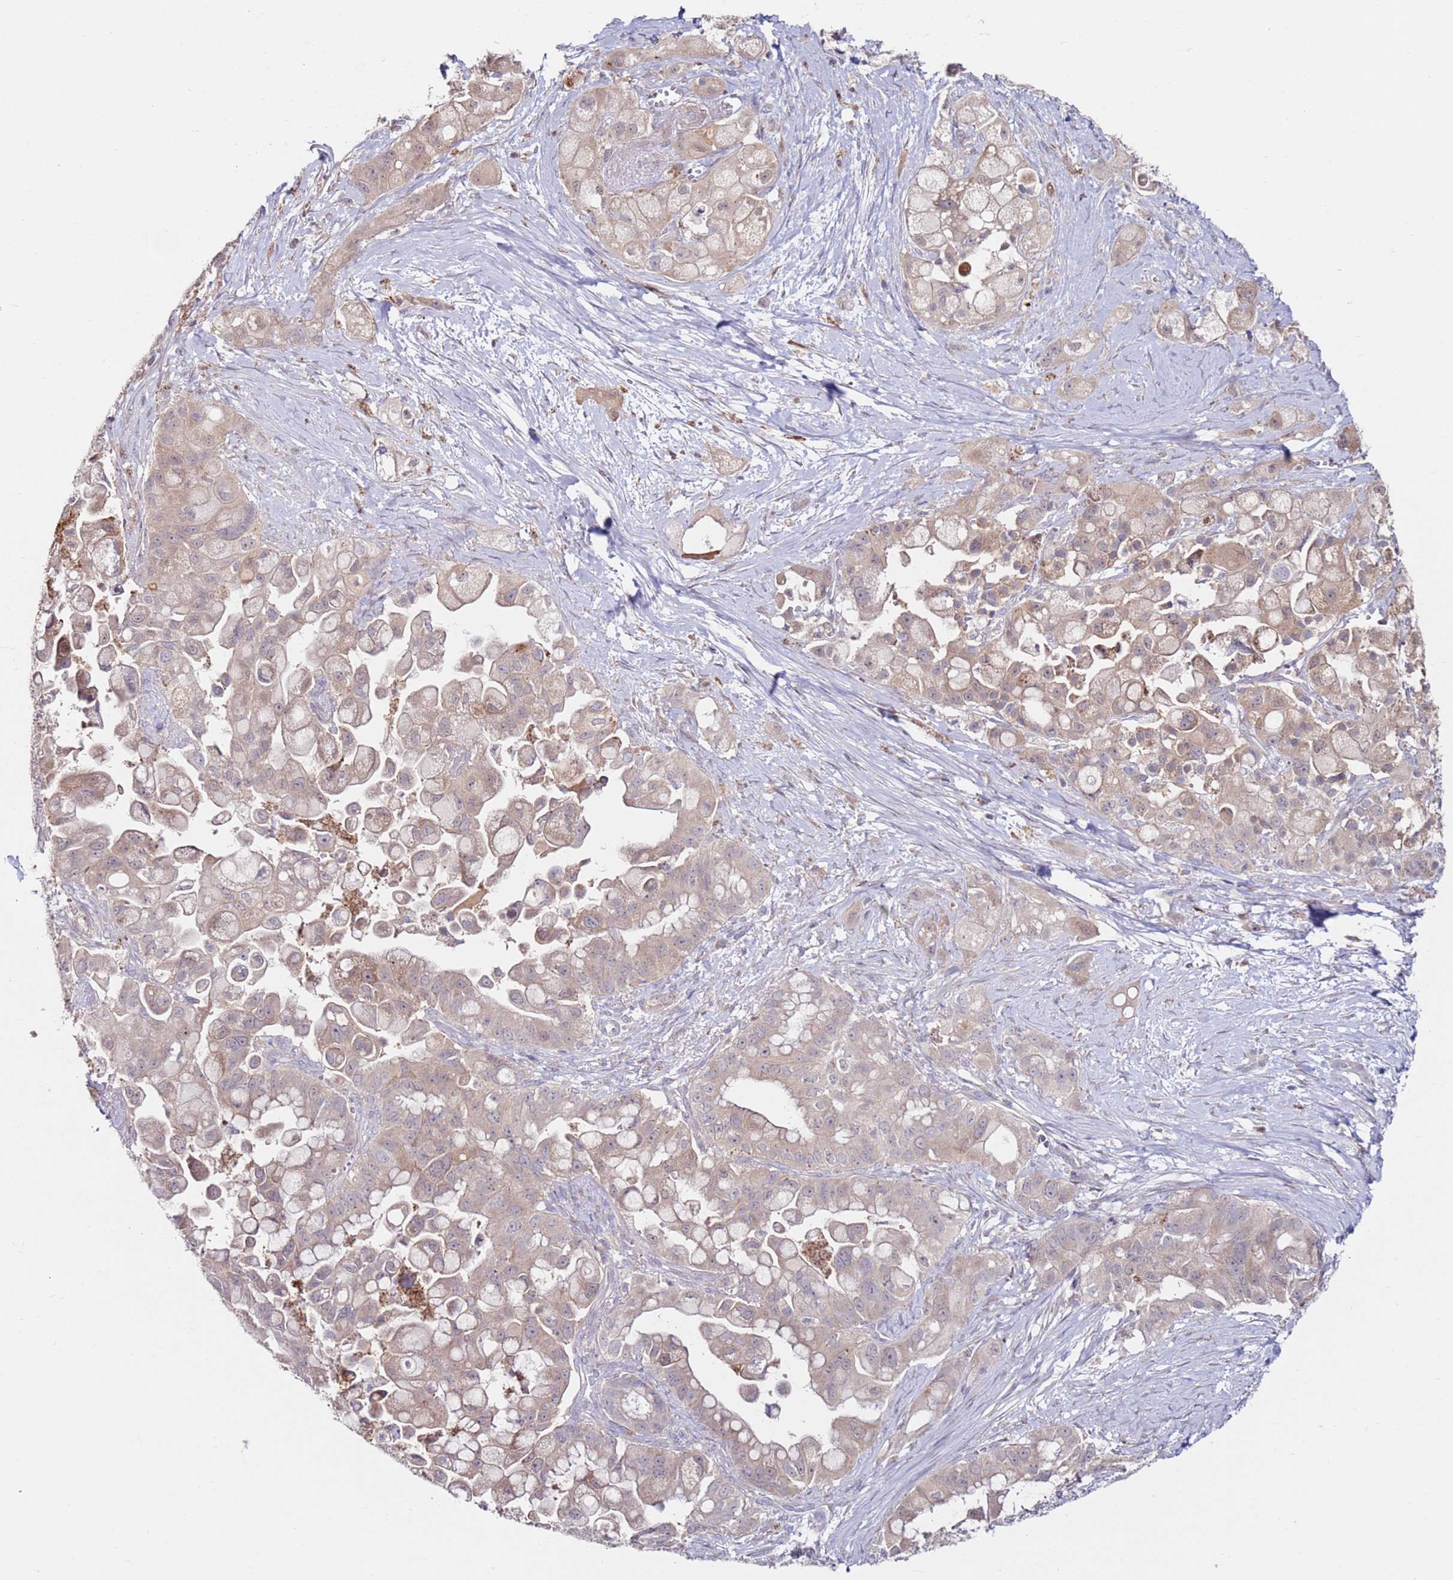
{"staining": {"intensity": "weak", "quantity": ">75%", "location": "cytoplasmic/membranous"}, "tissue": "pancreatic cancer", "cell_type": "Tumor cells", "image_type": "cancer", "snomed": [{"axis": "morphology", "description": "Adenocarcinoma, NOS"}, {"axis": "topography", "description": "Pancreas"}], "caption": "Pancreatic adenocarcinoma tissue shows weak cytoplasmic/membranous expression in about >75% of tumor cells", "gene": "CNOT9", "patient": {"sex": "male", "age": 68}}